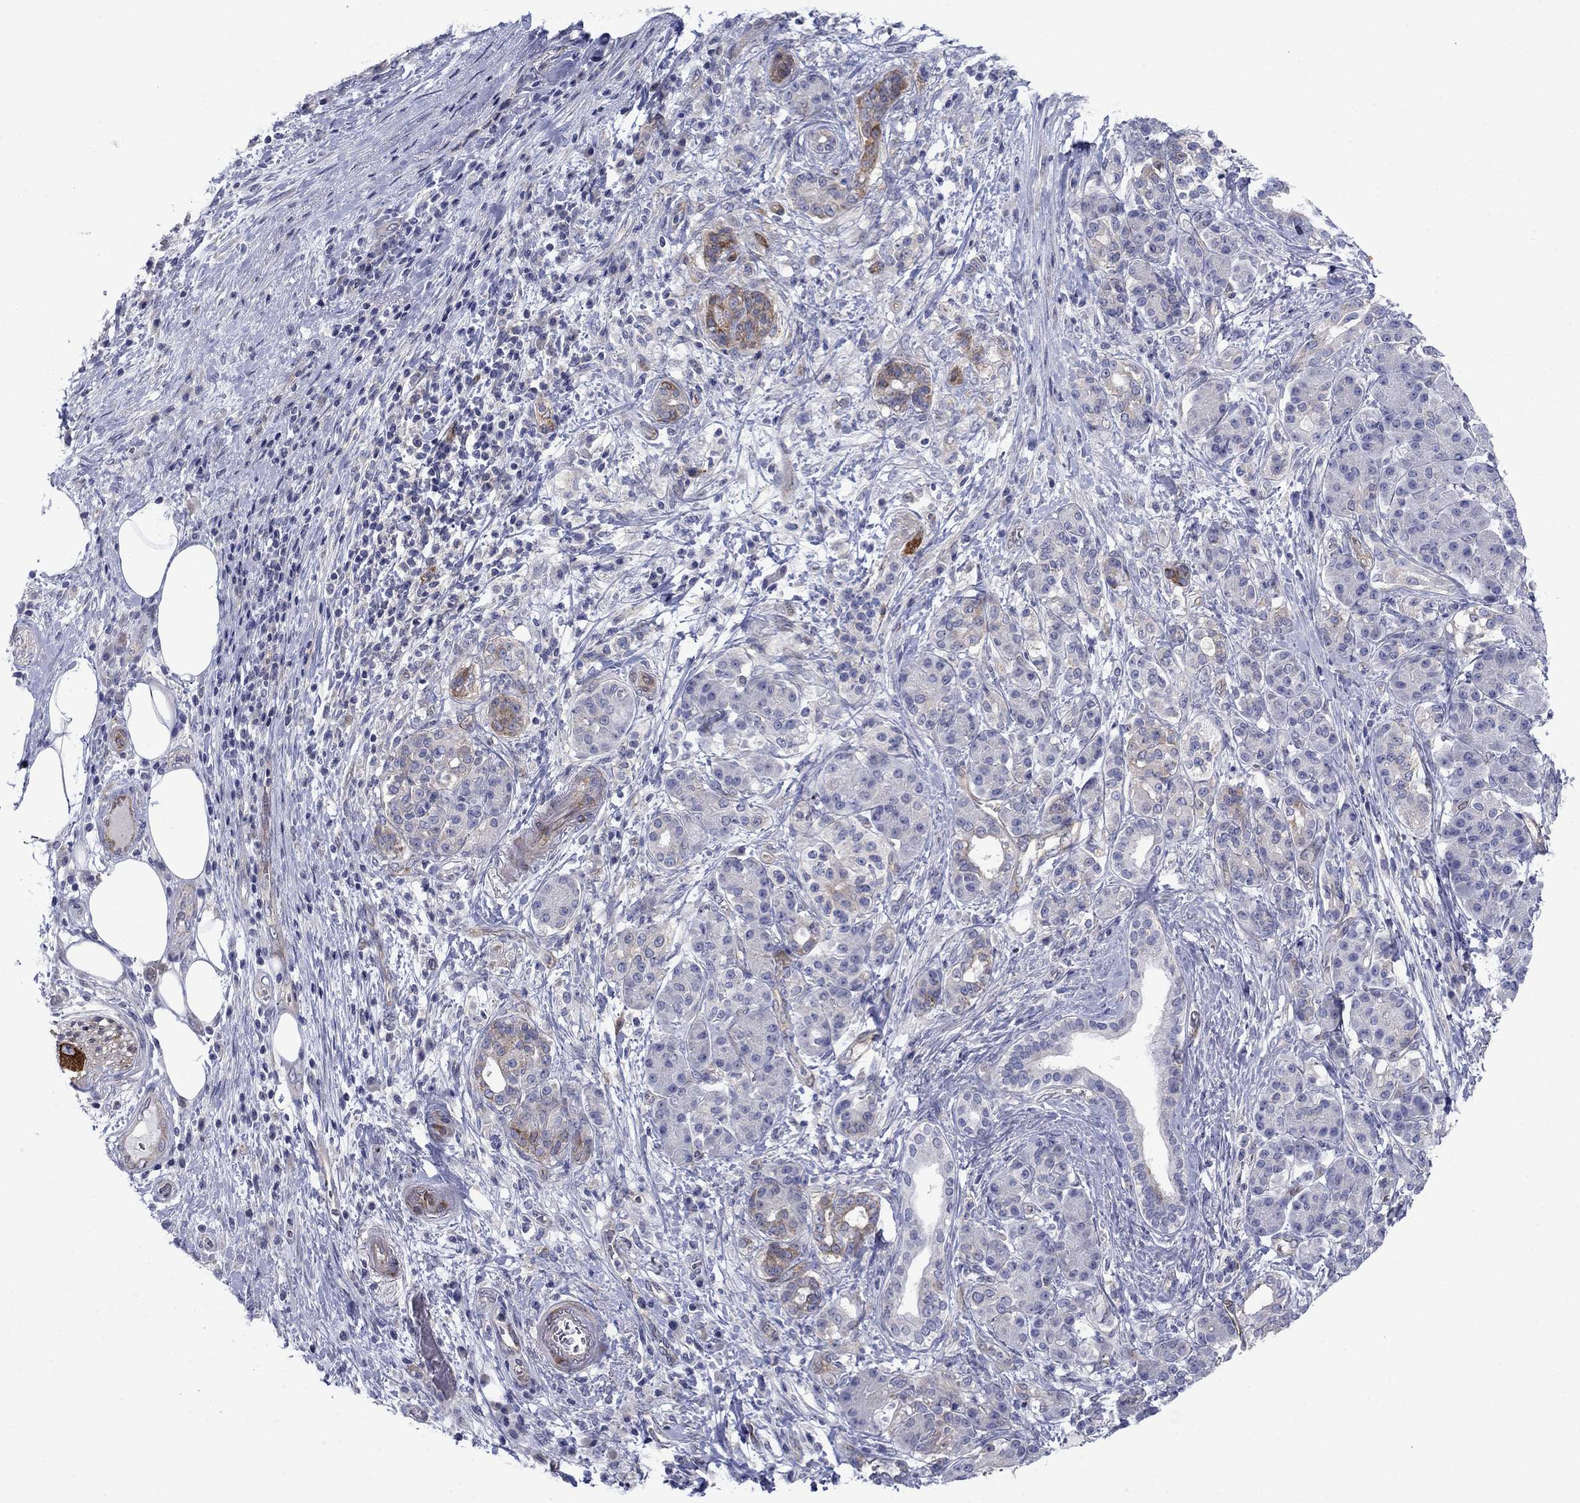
{"staining": {"intensity": "moderate", "quantity": "<25%", "location": "cytoplasmic/membranous"}, "tissue": "pancreatic cancer", "cell_type": "Tumor cells", "image_type": "cancer", "snomed": [{"axis": "morphology", "description": "Adenocarcinoma, NOS"}, {"axis": "topography", "description": "Pancreas"}], "caption": "Immunohistochemical staining of pancreatic cancer displays low levels of moderate cytoplasmic/membranous protein positivity in approximately <25% of tumor cells. (DAB (3,3'-diaminobenzidine) = brown stain, brightfield microscopy at high magnification).", "gene": "FXR1", "patient": {"sex": "female", "age": 73}}